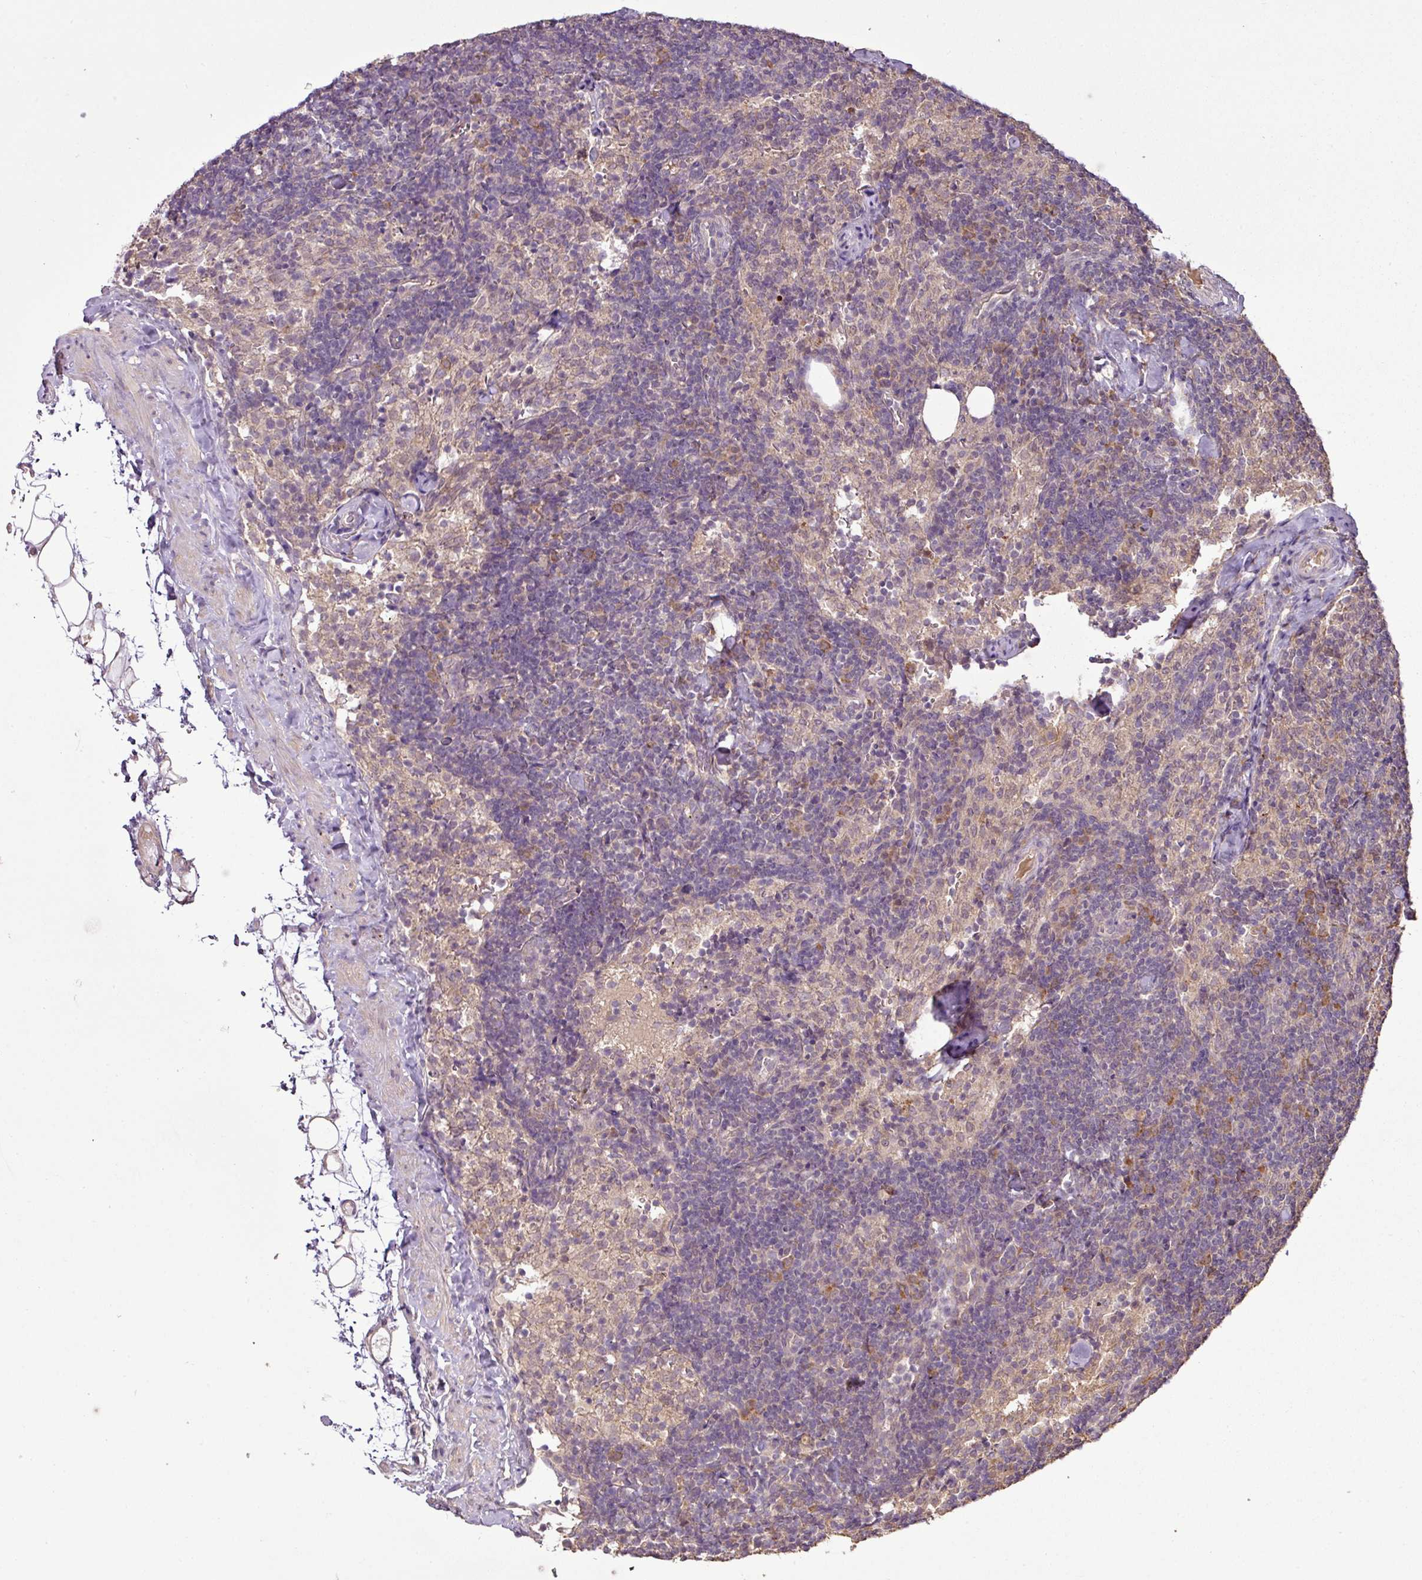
{"staining": {"intensity": "moderate", "quantity": "<25%", "location": "cytoplasmic/membranous"}, "tissue": "lymph node", "cell_type": "Germinal center cells", "image_type": "normal", "snomed": [{"axis": "morphology", "description": "Normal tissue, NOS"}, {"axis": "topography", "description": "Lymph node"}], "caption": "Lymph node stained with a brown dye reveals moderate cytoplasmic/membranous positive staining in approximately <25% of germinal center cells.", "gene": "DNAAF4", "patient": {"sex": "female", "age": 52}}